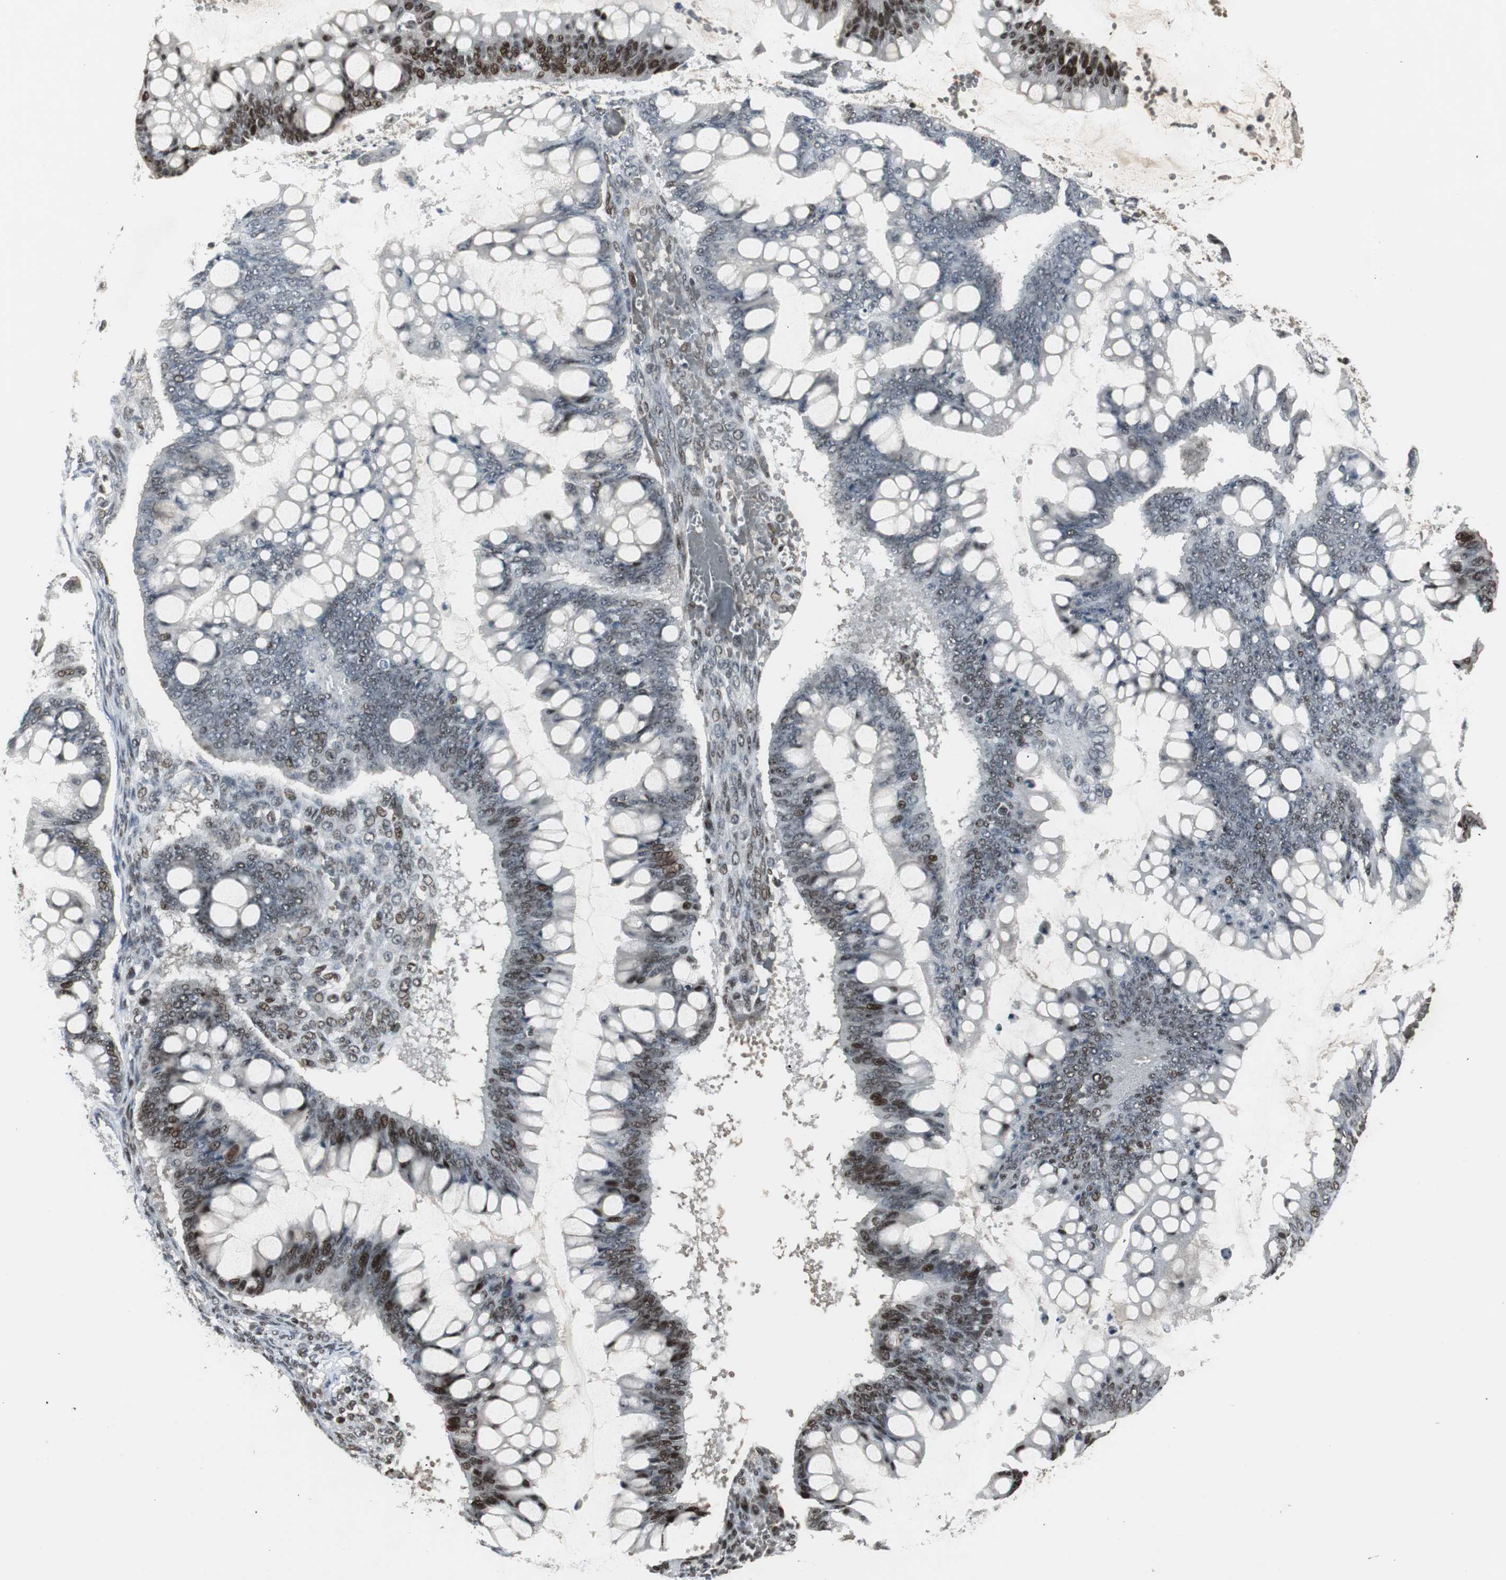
{"staining": {"intensity": "strong", "quantity": "<25%", "location": "nuclear"}, "tissue": "ovarian cancer", "cell_type": "Tumor cells", "image_type": "cancer", "snomed": [{"axis": "morphology", "description": "Cystadenocarcinoma, mucinous, NOS"}, {"axis": "topography", "description": "Ovary"}], "caption": "DAB immunohistochemical staining of human mucinous cystadenocarcinoma (ovarian) demonstrates strong nuclear protein positivity in approximately <25% of tumor cells.", "gene": "TAF5", "patient": {"sex": "female", "age": 73}}